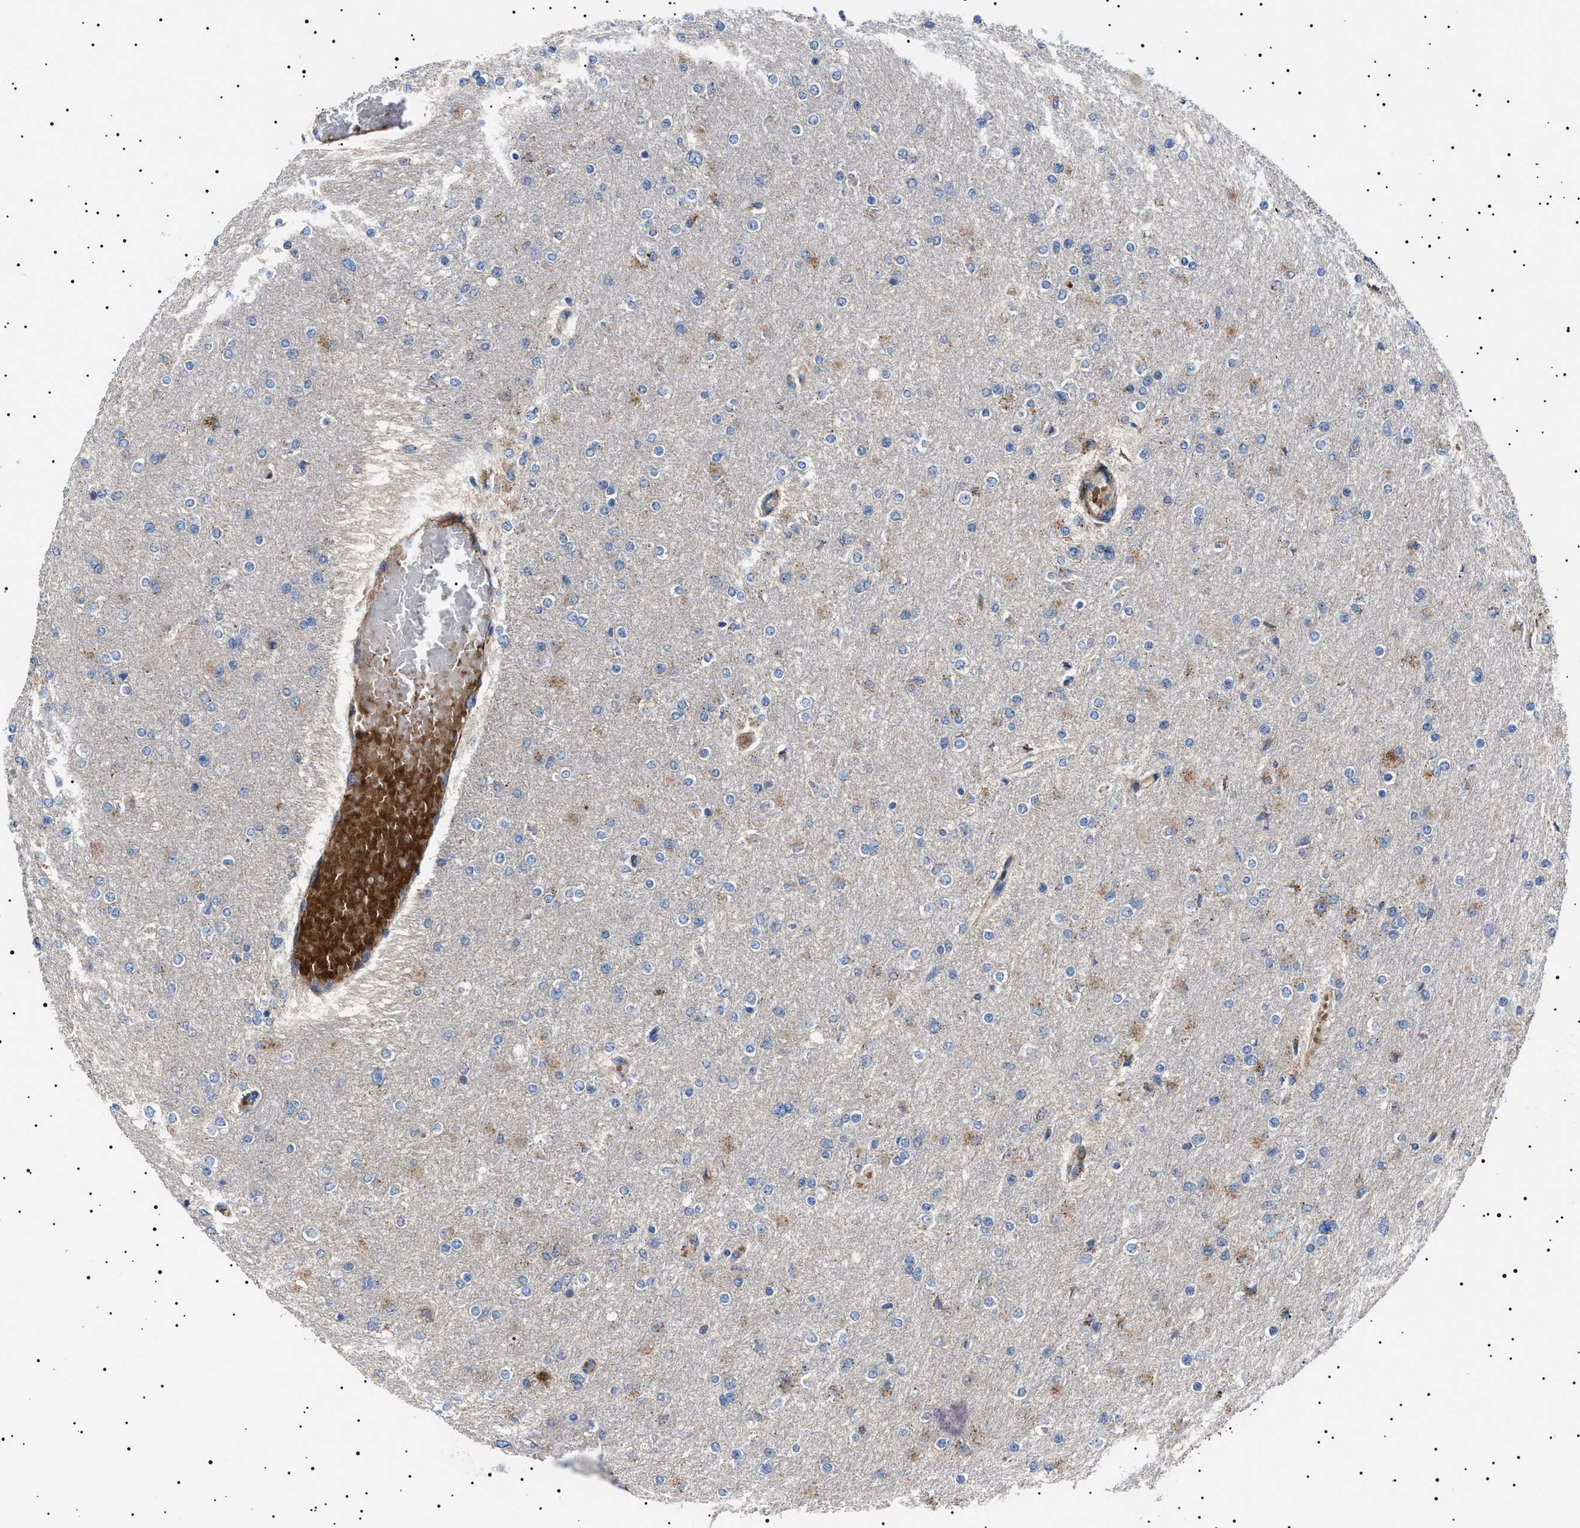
{"staining": {"intensity": "moderate", "quantity": "<25%", "location": "cytoplasmic/membranous"}, "tissue": "glioma", "cell_type": "Tumor cells", "image_type": "cancer", "snomed": [{"axis": "morphology", "description": "Glioma, malignant, High grade"}, {"axis": "topography", "description": "Cerebral cortex"}], "caption": "DAB (3,3'-diaminobenzidine) immunohistochemical staining of glioma reveals moderate cytoplasmic/membranous protein positivity in about <25% of tumor cells.", "gene": "NEU1", "patient": {"sex": "female", "age": 36}}